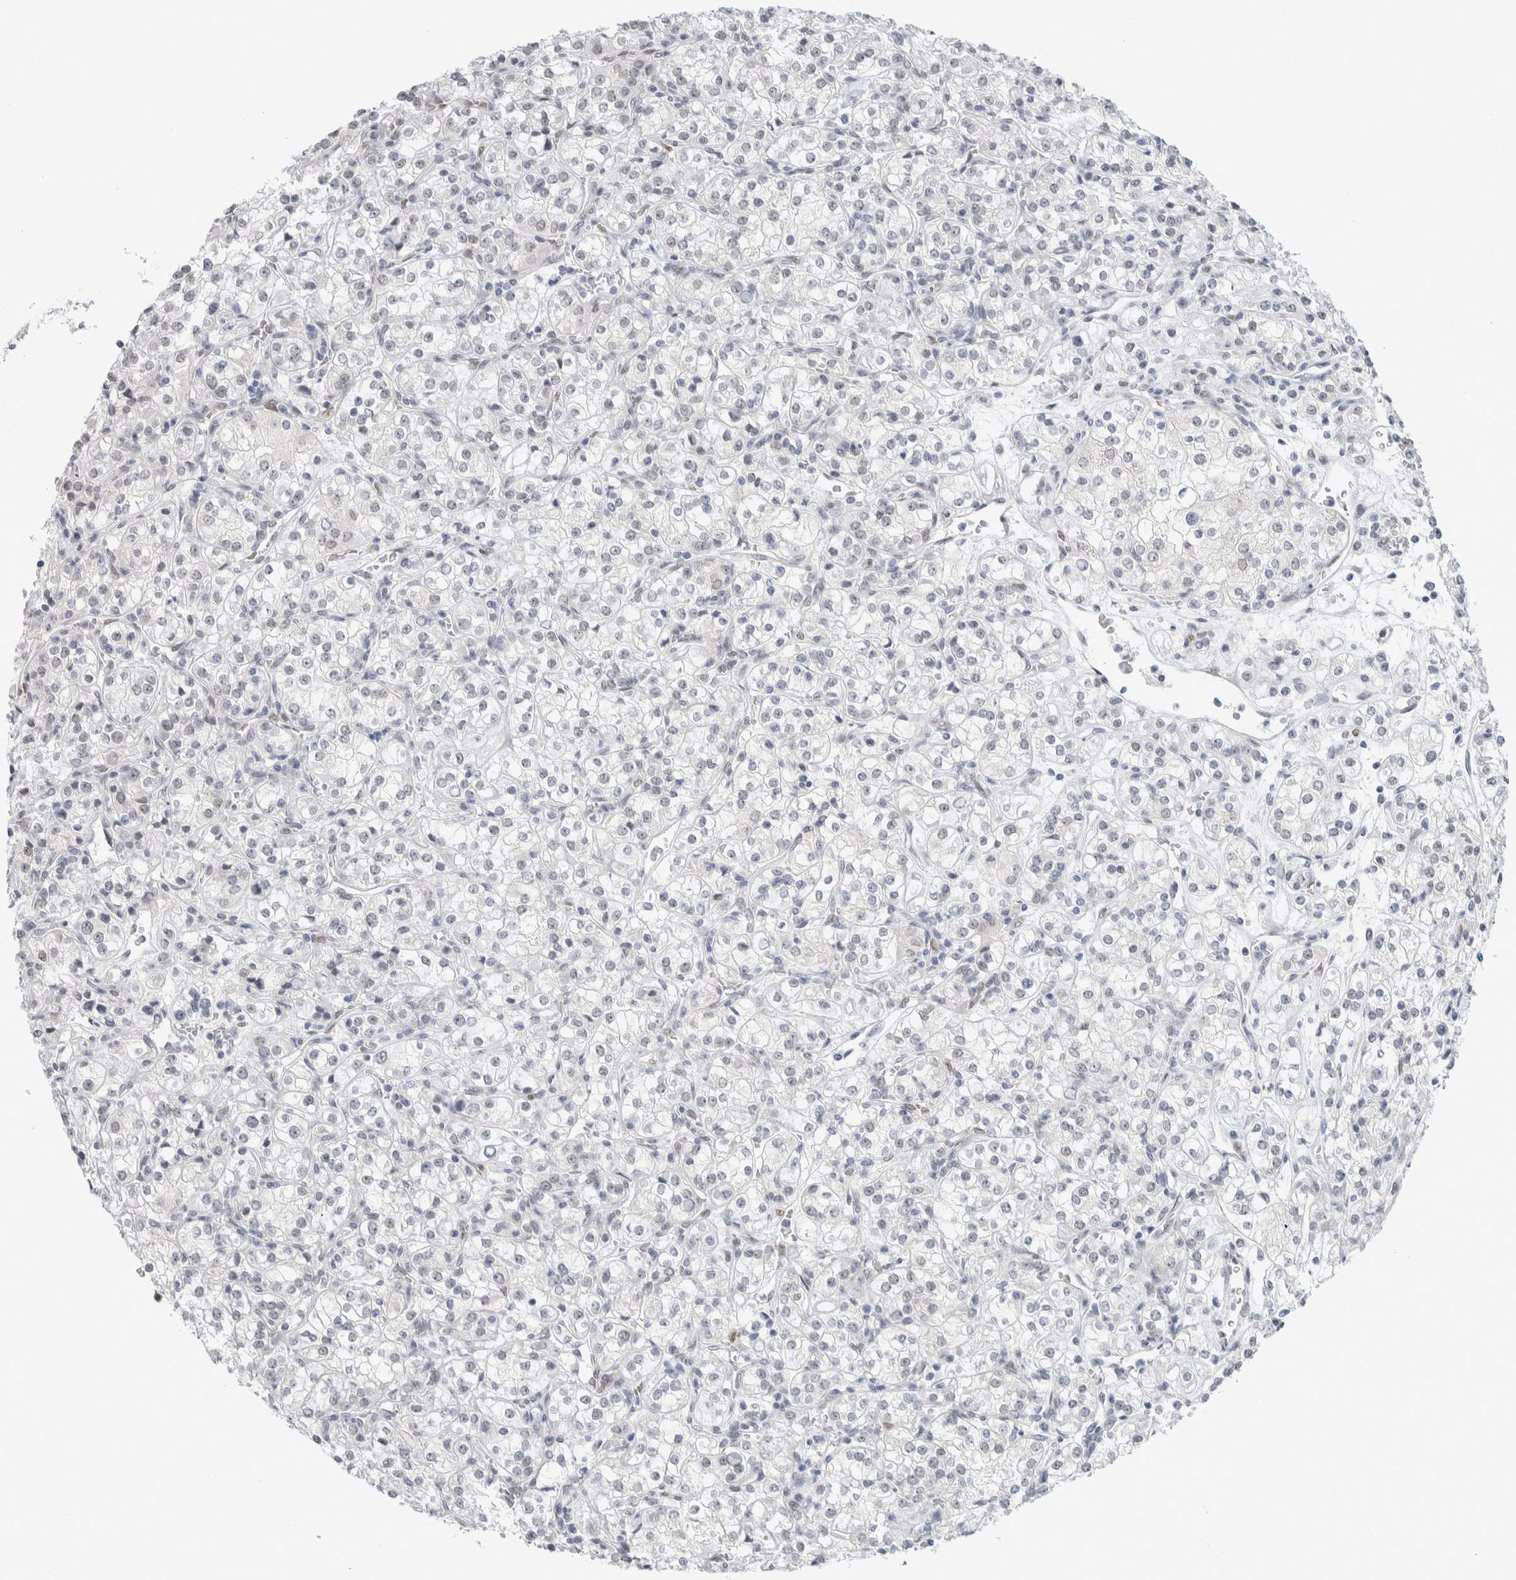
{"staining": {"intensity": "negative", "quantity": "none", "location": "none"}, "tissue": "renal cancer", "cell_type": "Tumor cells", "image_type": "cancer", "snomed": [{"axis": "morphology", "description": "Adenocarcinoma, NOS"}, {"axis": "topography", "description": "Kidney"}], "caption": "This is a image of IHC staining of renal adenocarcinoma, which shows no positivity in tumor cells.", "gene": "PRMT1", "patient": {"sex": "male", "age": 77}}